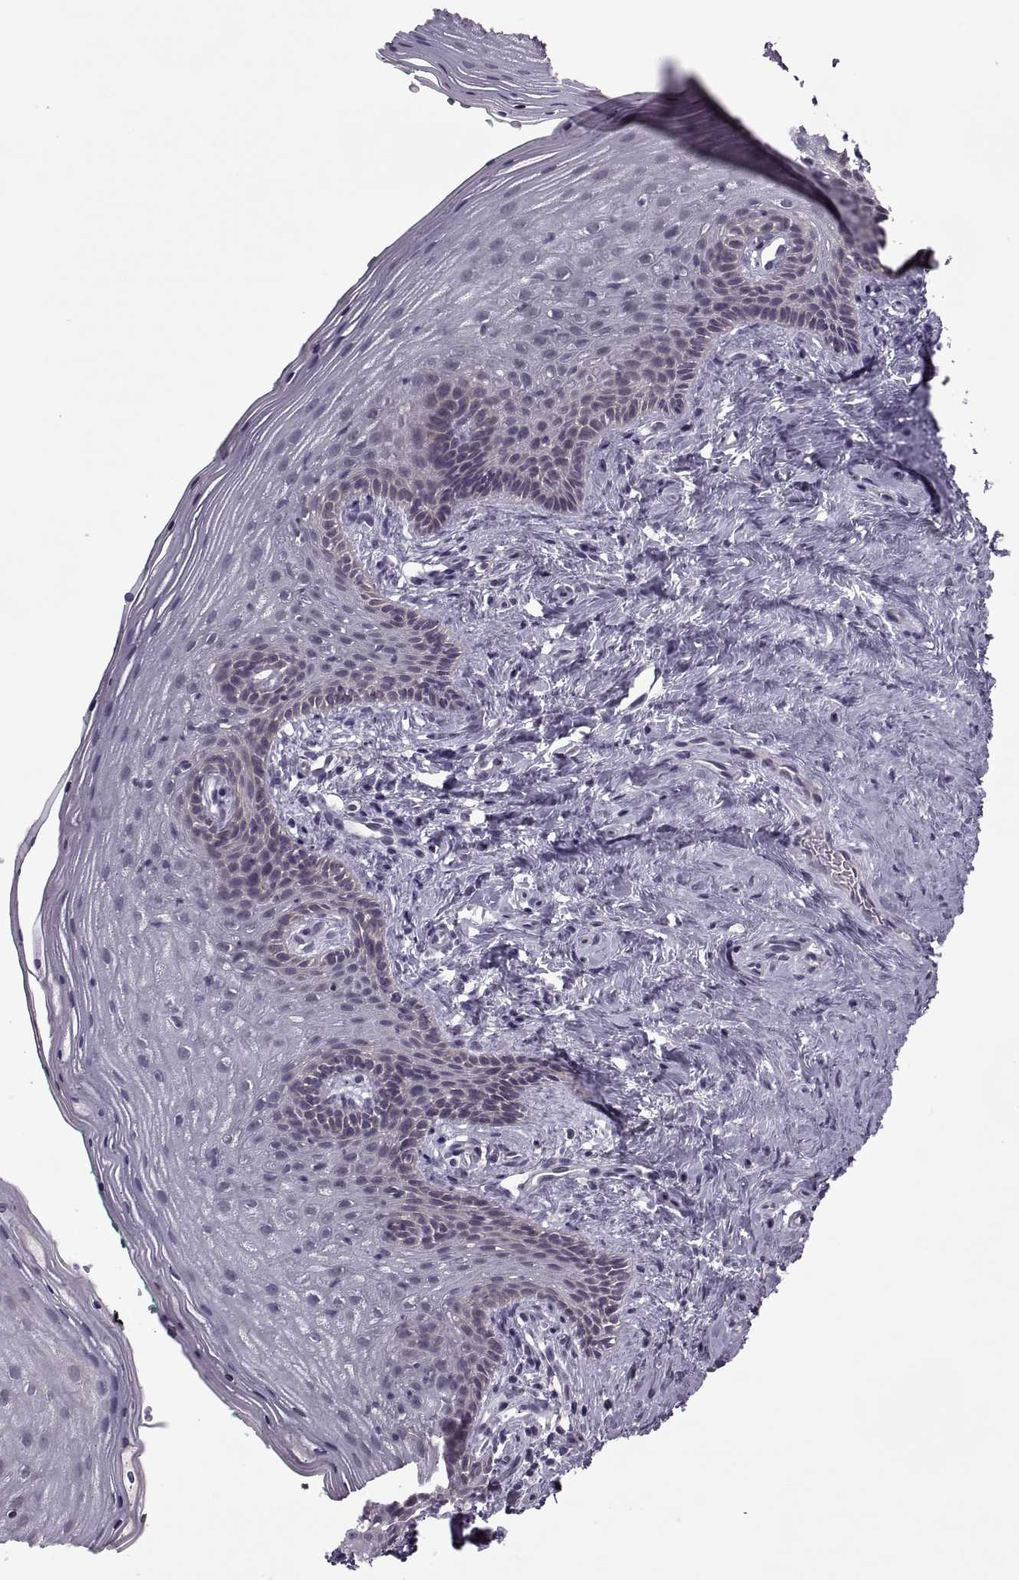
{"staining": {"intensity": "weak", "quantity": "<25%", "location": "cytoplasmic/membranous"}, "tissue": "vagina", "cell_type": "Squamous epithelial cells", "image_type": "normal", "snomed": [{"axis": "morphology", "description": "Normal tissue, NOS"}, {"axis": "topography", "description": "Vagina"}], "caption": "This is a image of immunohistochemistry staining of normal vagina, which shows no expression in squamous epithelial cells. The staining was performed using DAB (3,3'-diaminobenzidine) to visualize the protein expression in brown, while the nuclei were stained in blue with hematoxylin (Magnification: 20x).", "gene": "MGAT4D", "patient": {"sex": "female", "age": 45}}